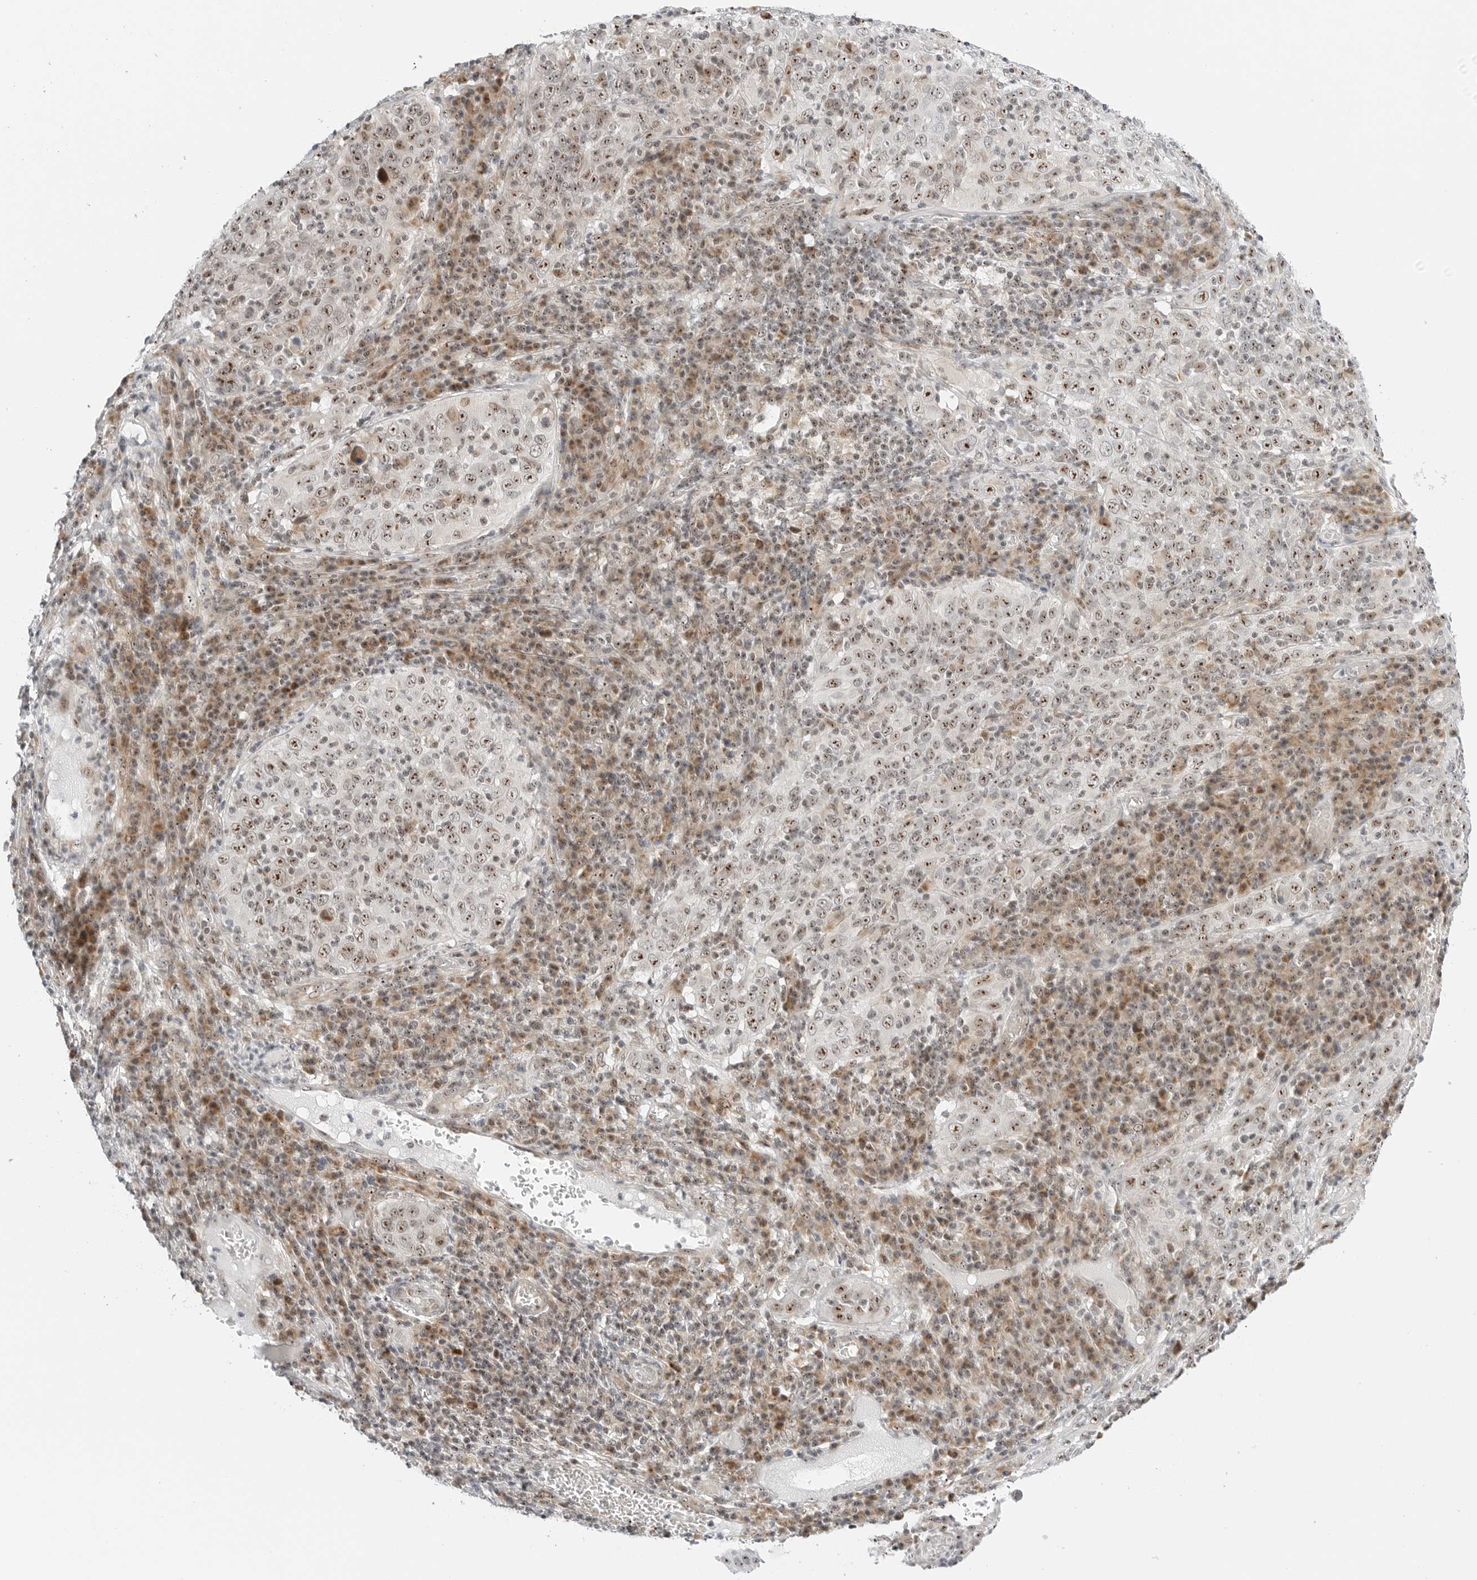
{"staining": {"intensity": "moderate", "quantity": ">75%", "location": "nuclear"}, "tissue": "cervical cancer", "cell_type": "Tumor cells", "image_type": "cancer", "snomed": [{"axis": "morphology", "description": "Squamous cell carcinoma, NOS"}, {"axis": "topography", "description": "Cervix"}], "caption": "Immunohistochemistry (IHC) of cervical cancer (squamous cell carcinoma) reveals medium levels of moderate nuclear expression in about >75% of tumor cells.", "gene": "RIMKLA", "patient": {"sex": "female", "age": 46}}